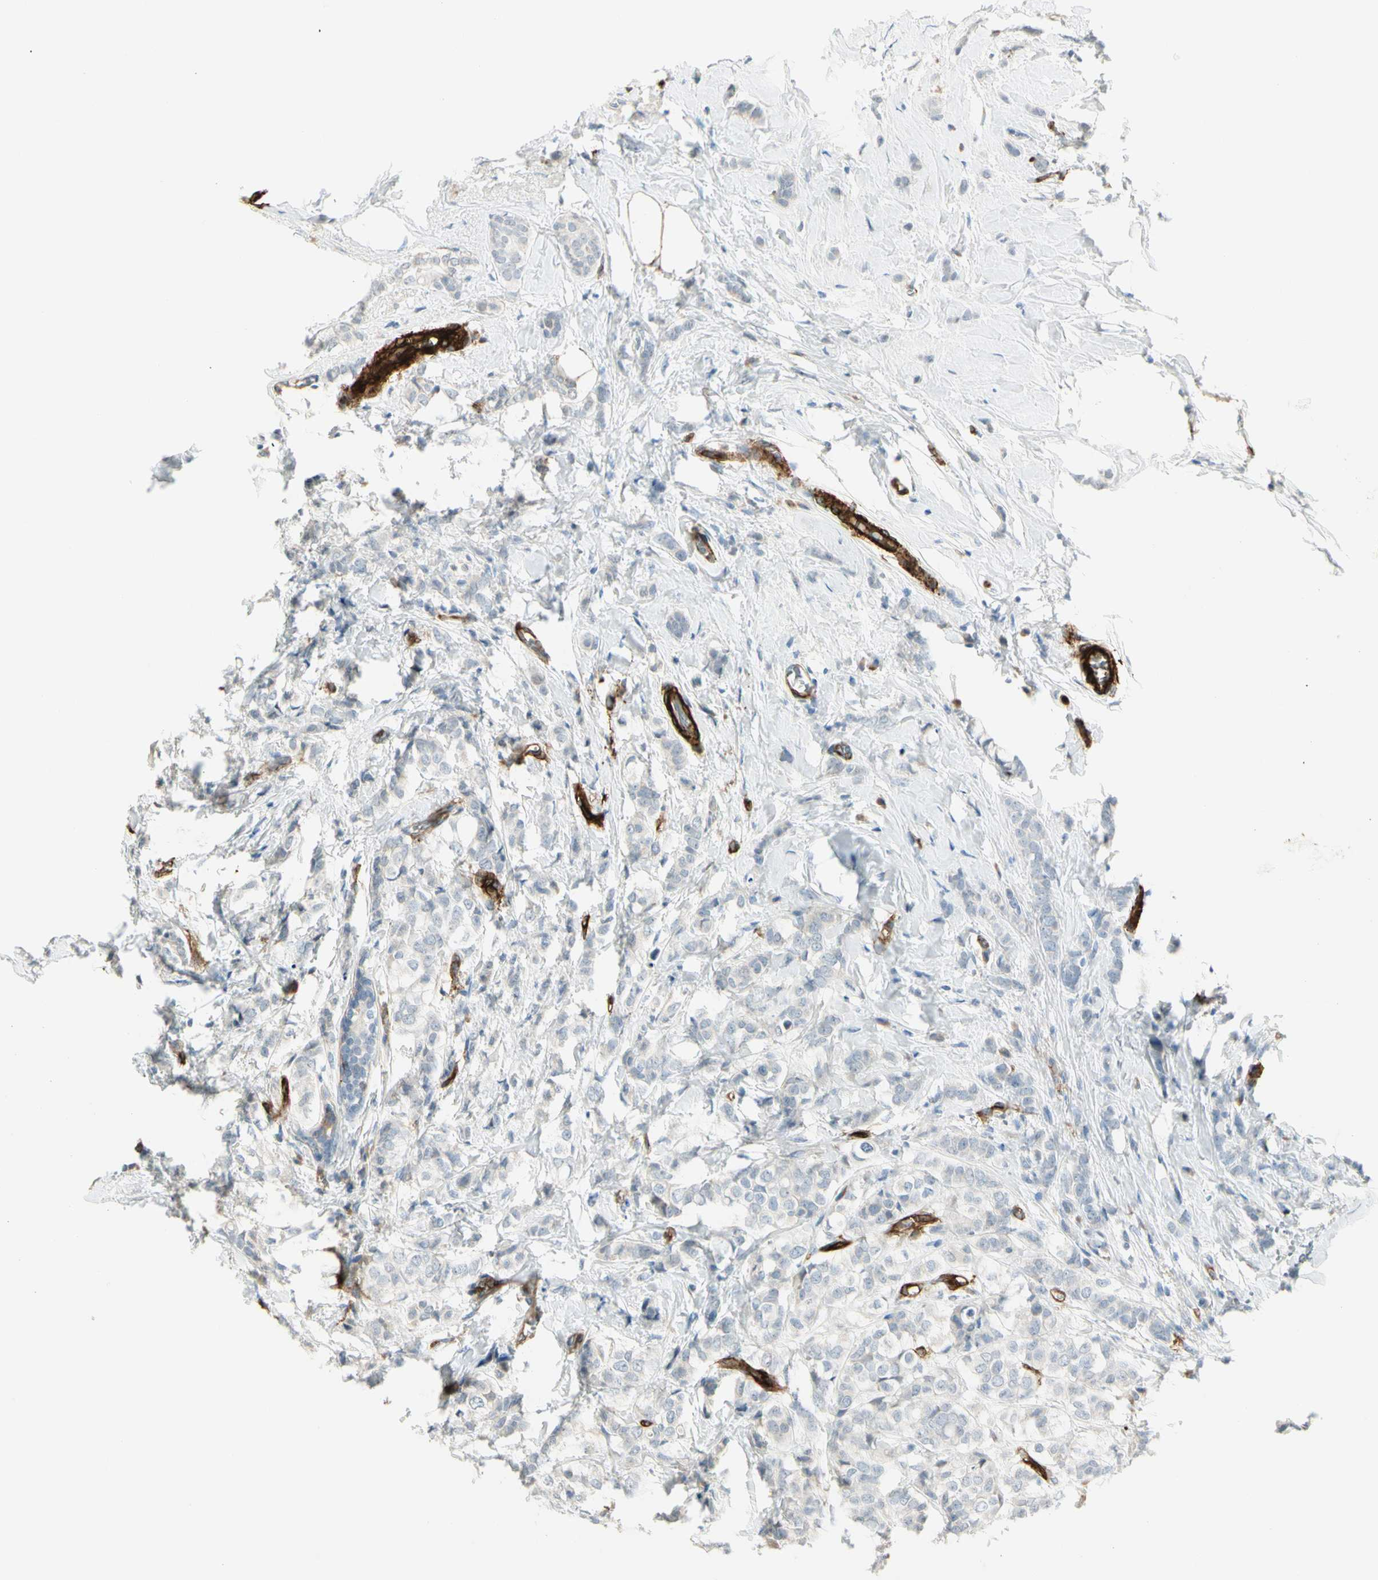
{"staining": {"intensity": "negative", "quantity": "none", "location": "none"}, "tissue": "breast cancer", "cell_type": "Tumor cells", "image_type": "cancer", "snomed": [{"axis": "morphology", "description": "Lobular carcinoma"}, {"axis": "topography", "description": "Breast"}], "caption": "Immunohistochemistry of breast lobular carcinoma demonstrates no expression in tumor cells.", "gene": "MCAM", "patient": {"sex": "female", "age": 60}}